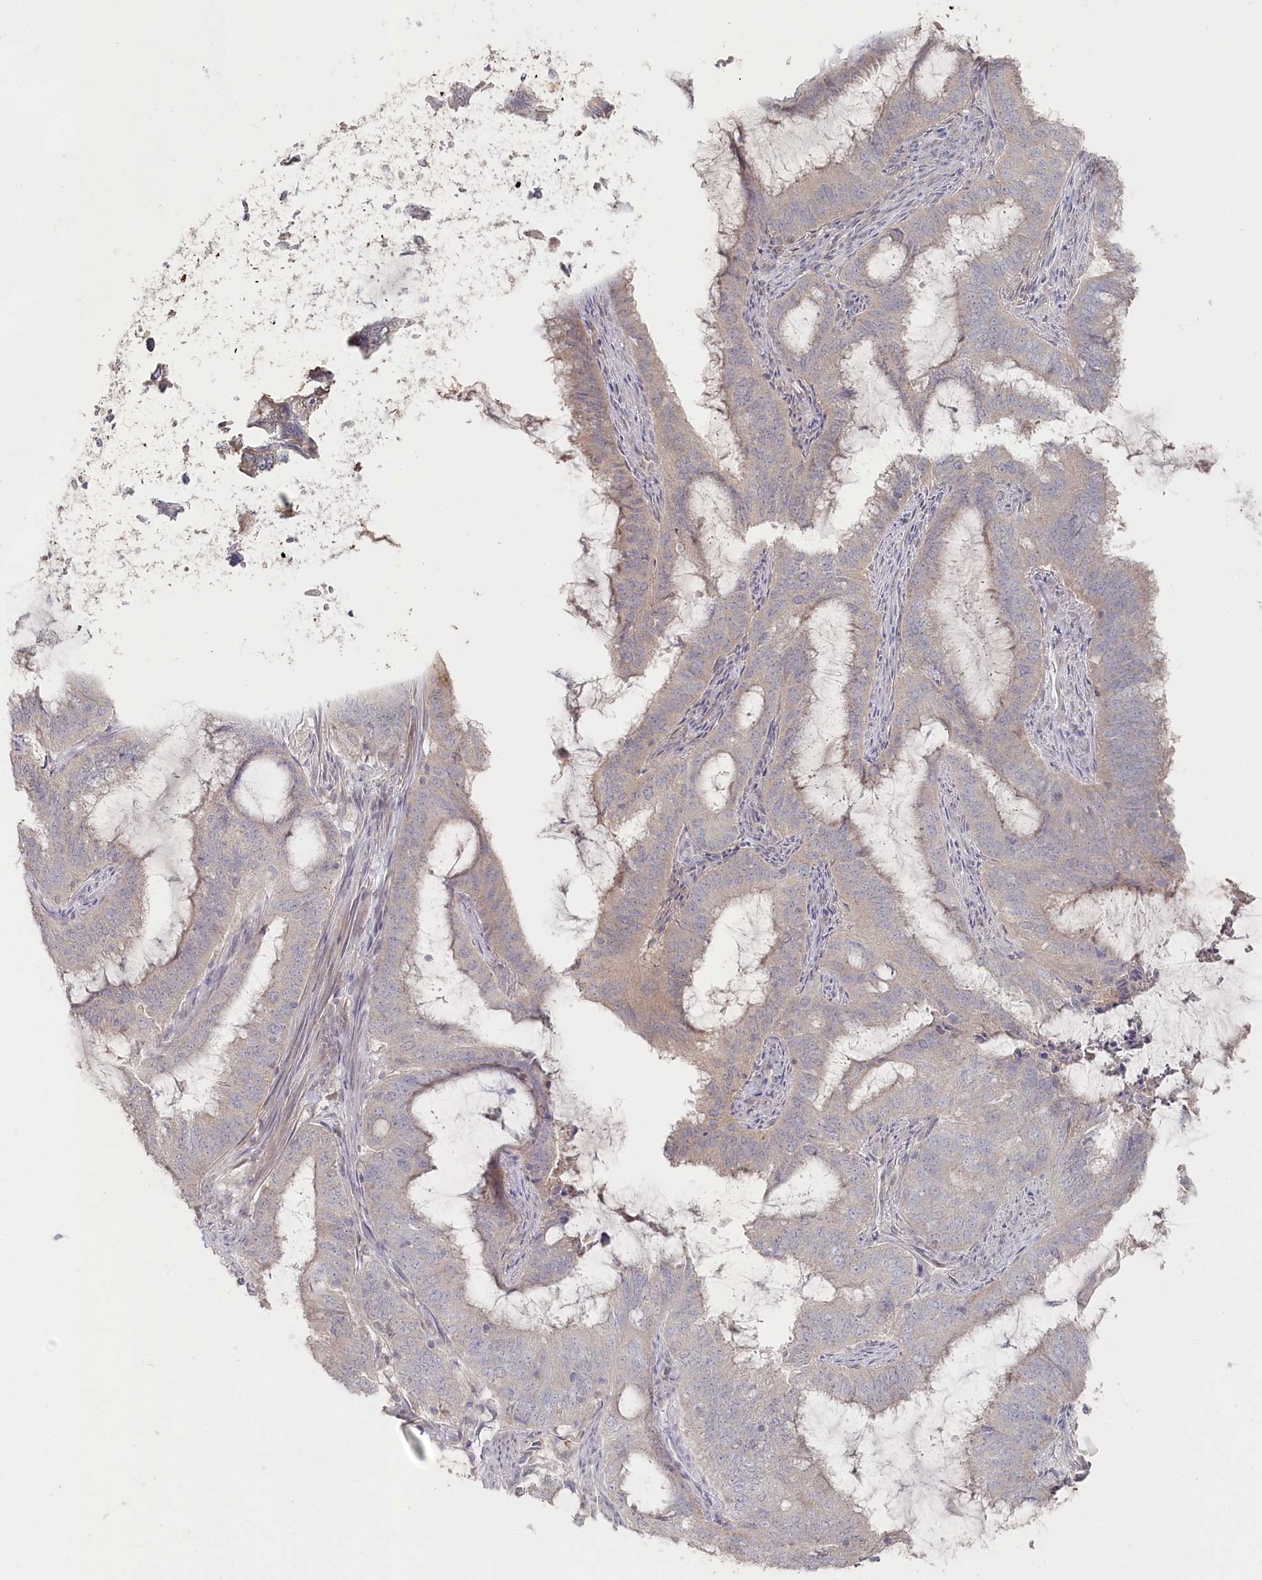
{"staining": {"intensity": "negative", "quantity": "none", "location": "none"}, "tissue": "endometrial cancer", "cell_type": "Tumor cells", "image_type": "cancer", "snomed": [{"axis": "morphology", "description": "Adenocarcinoma, NOS"}, {"axis": "topography", "description": "Endometrium"}], "caption": "Image shows no significant protein expression in tumor cells of endometrial cancer (adenocarcinoma). (Stains: DAB IHC with hematoxylin counter stain, Microscopy: brightfield microscopy at high magnification).", "gene": "TGFBRAP1", "patient": {"sex": "female", "age": 51}}